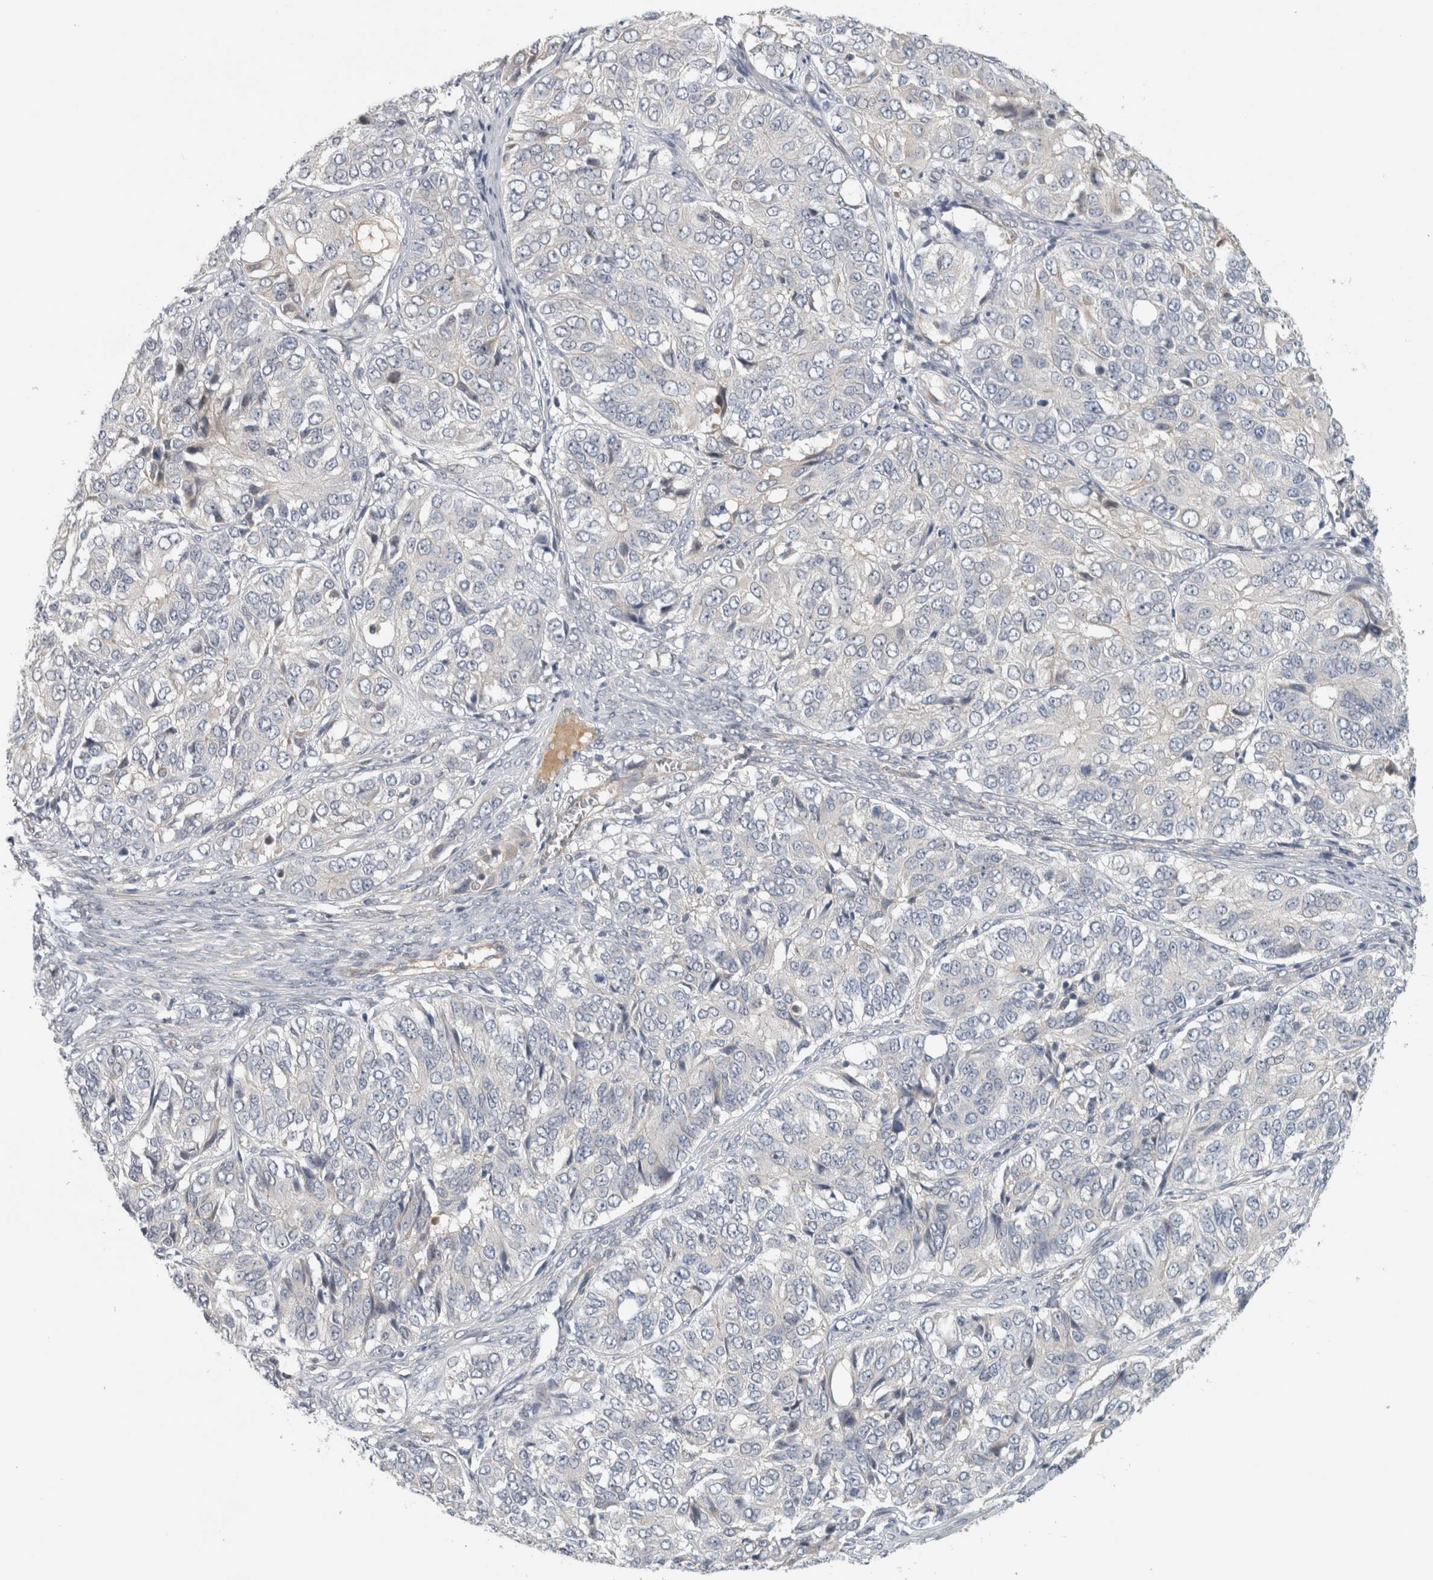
{"staining": {"intensity": "negative", "quantity": "none", "location": "none"}, "tissue": "ovarian cancer", "cell_type": "Tumor cells", "image_type": "cancer", "snomed": [{"axis": "morphology", "description": "Carcinoma, endometroid"}, {"axis": "topography", "description": "Ovary"}], "caption": "This micrograph is of ovarian endometroid carcinoma stained with immunohistochemistry (IHC) to label a protein in brown with the nuclei are counter-stained blue. There is no expression in tumor cells.", "gene": "ZNF804B", "patient": {"sex": "female", "age": 51}}